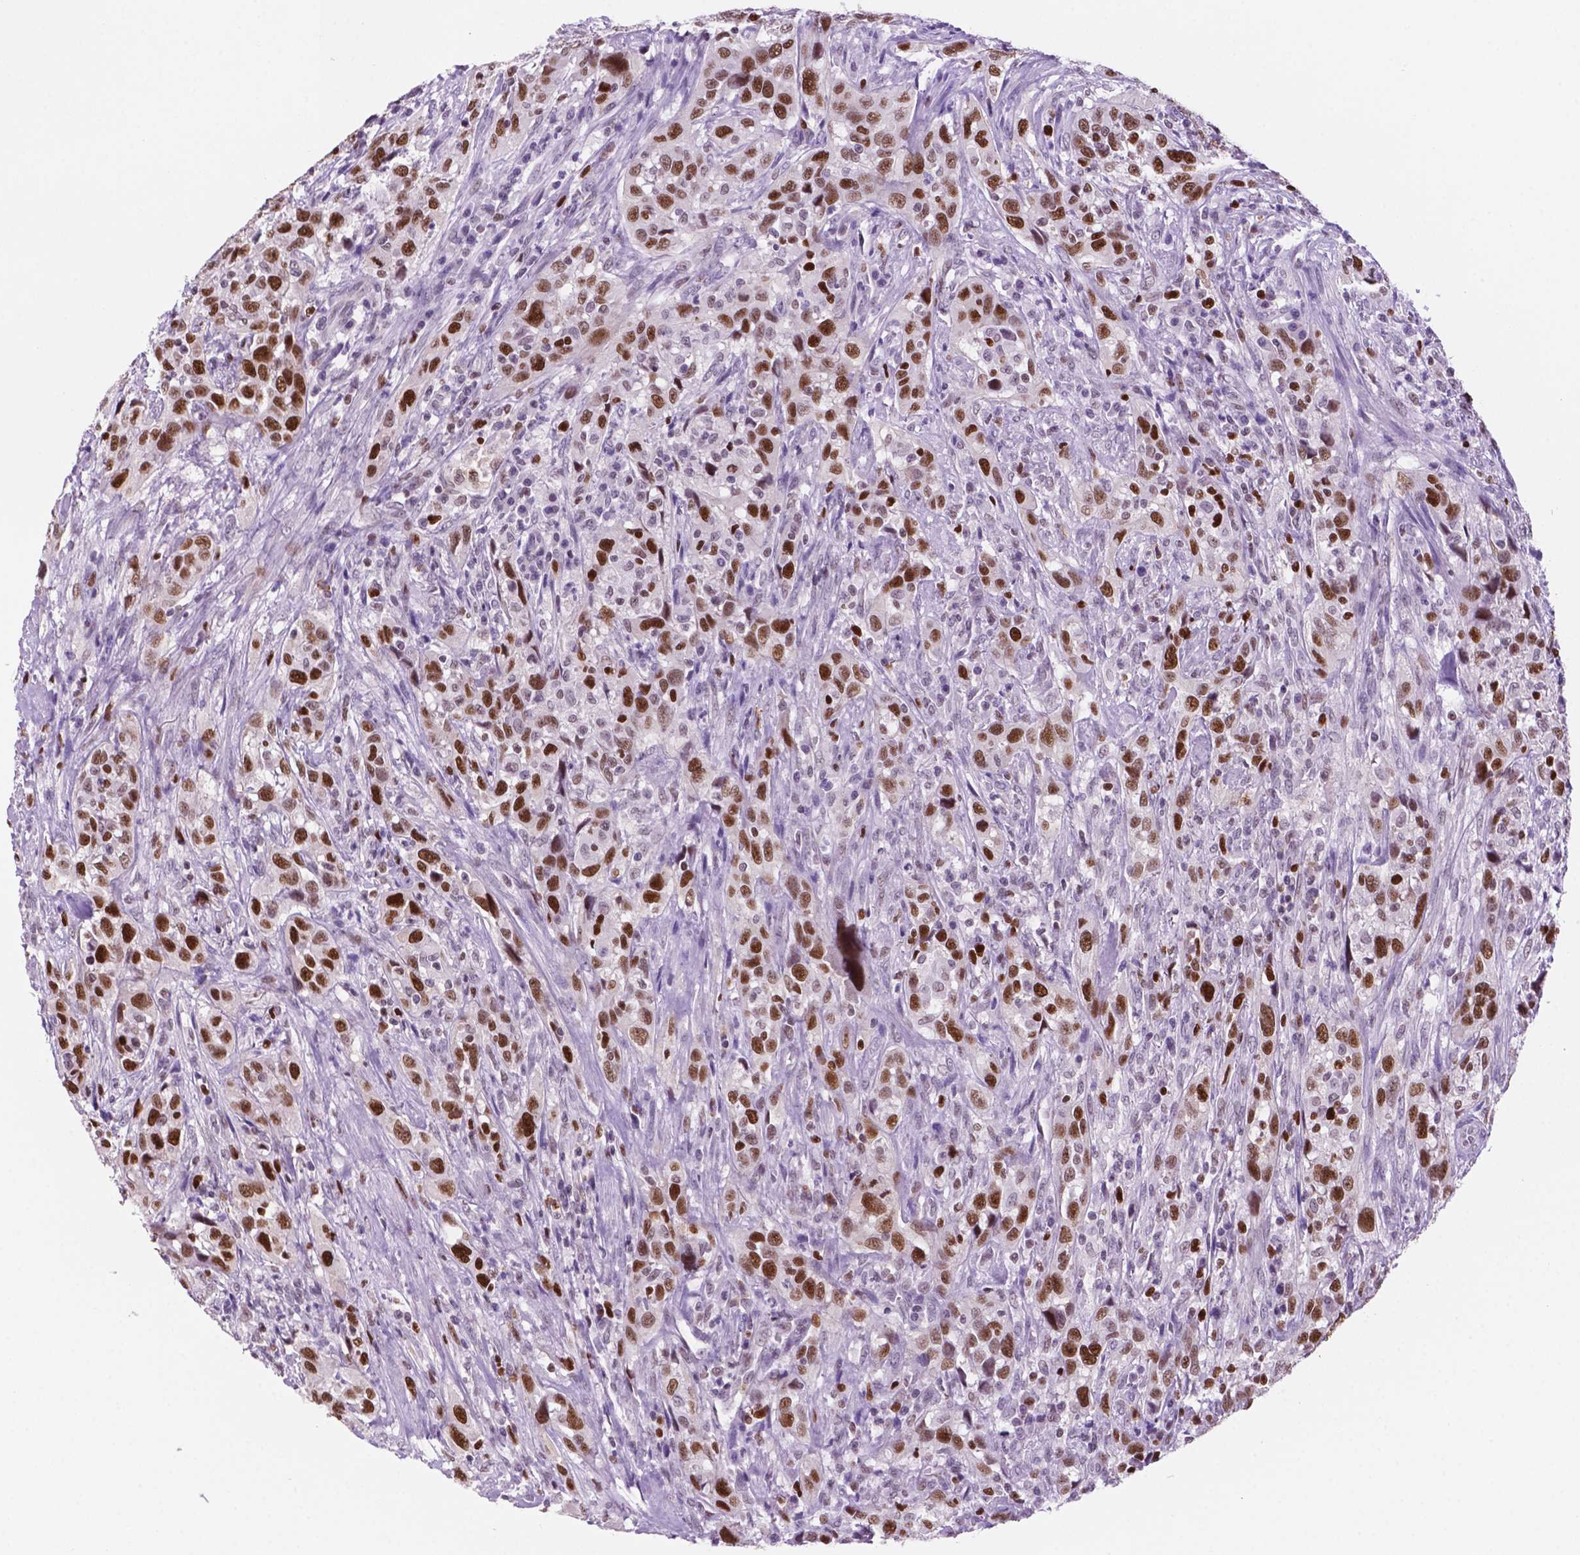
{"staining": {"intensity": "moderate", "quantity": ">75%", "location": "nuclear"}, "tissue": "urothelial cancer", "cell_type": "Tumor cells", "image_type": "cancer", "snomed": [{"axis": "morphology", "description": "Urothelial carcinoma, NOS"}, {"axis": "morphology", "description": "Urothelial carcinoma, High grade"}, {"axis": "topography", "description": "Urinary bladder"}], "caption": "Immunohistochemistry micrograph of transitional cell carcinoma stained for a protein (brown), which displays medium levels of moderate nuclear staining in approximately >75% of tumor cells.", "gene": "NCAPH2", "patient": {"sex": "female", "age": 64}}